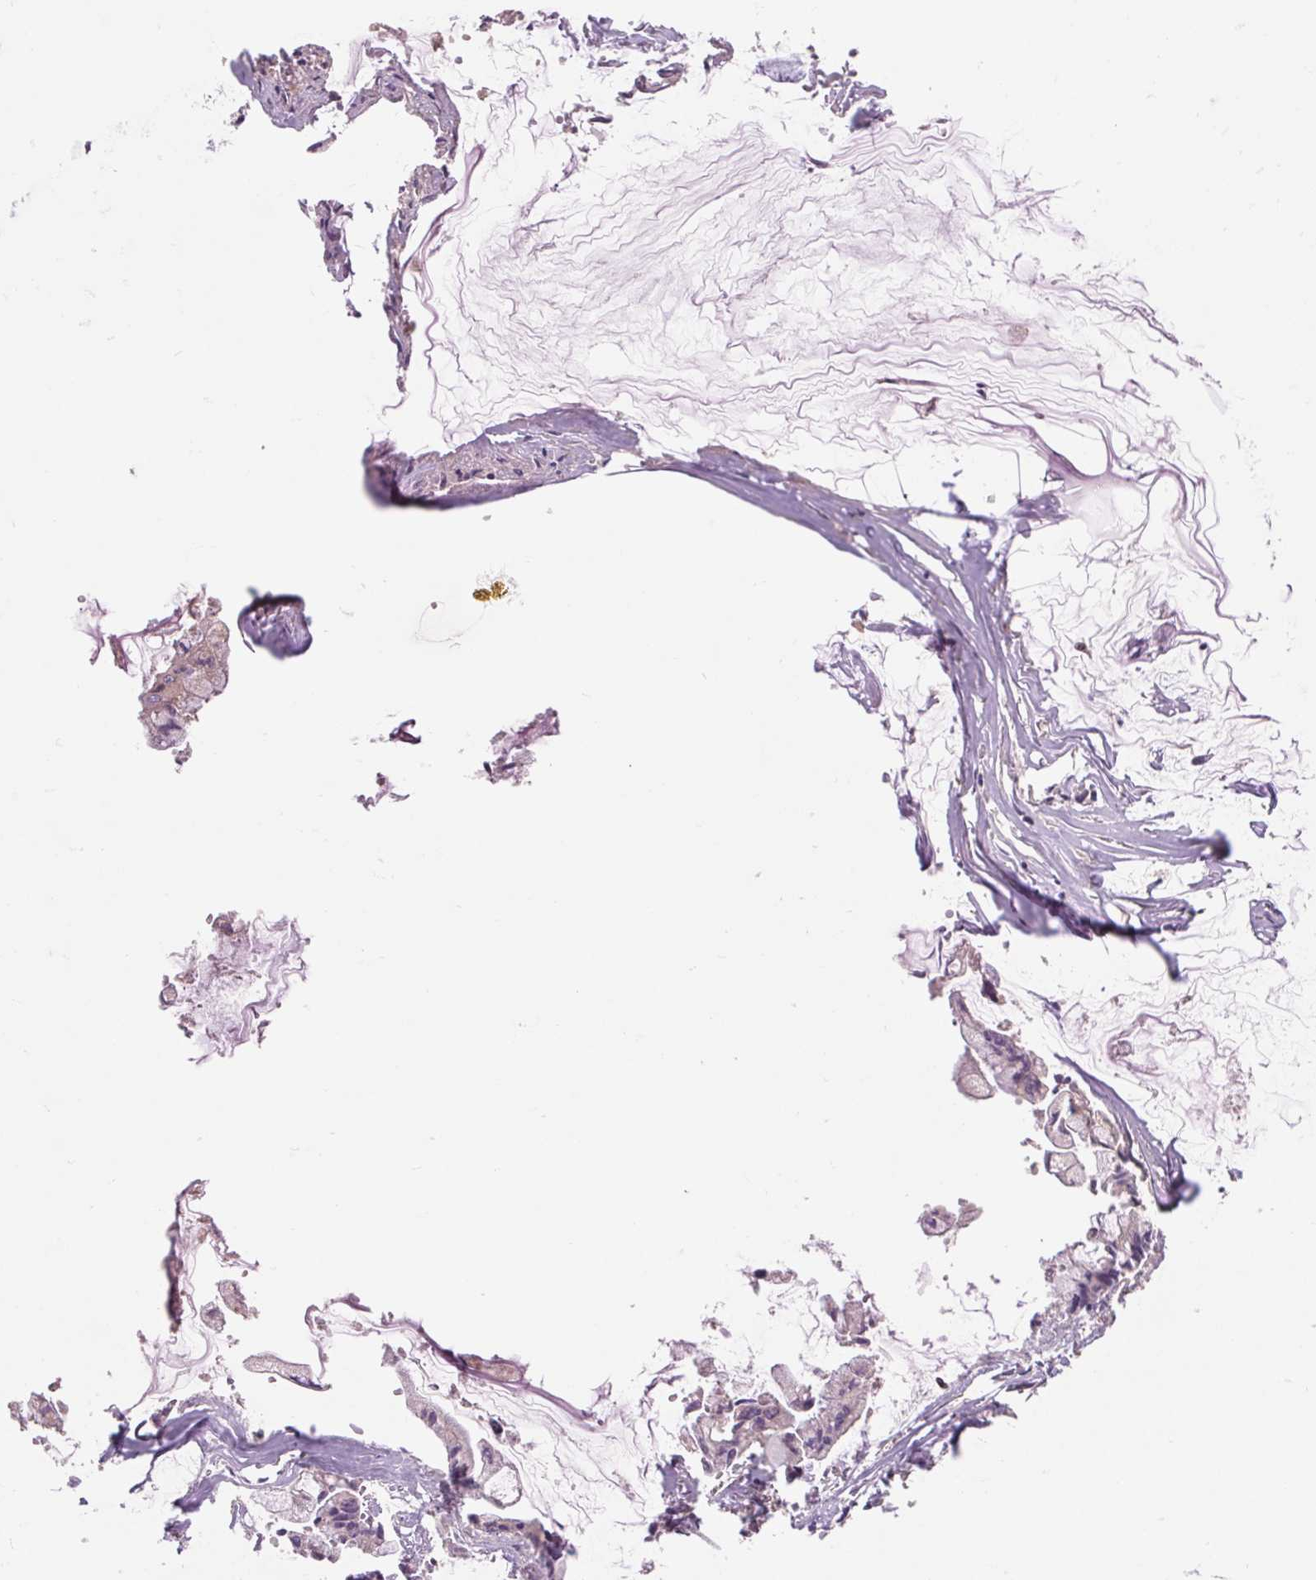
{"staining": {"intensity": "negative", "quantity": "none", "location": "none"}, "tissue": "ovarian cancer", "cell_type": "Tumor cells", "image_type": "cancer", "snomed": [{"axis": "morphology", "description": "Cystadenocarcinoma, mucinous, NOS"}, {"axis": "topography", "description": "Ovary"}], "caption": "Immunohistochemistry (IHC) image of neoplastic tissue: ovarian cancer stained with DAB exhibits no significant protein expression in tumor cells.", "gene": "RAB1A", "patient": {"sex": "female", "age": 90}}